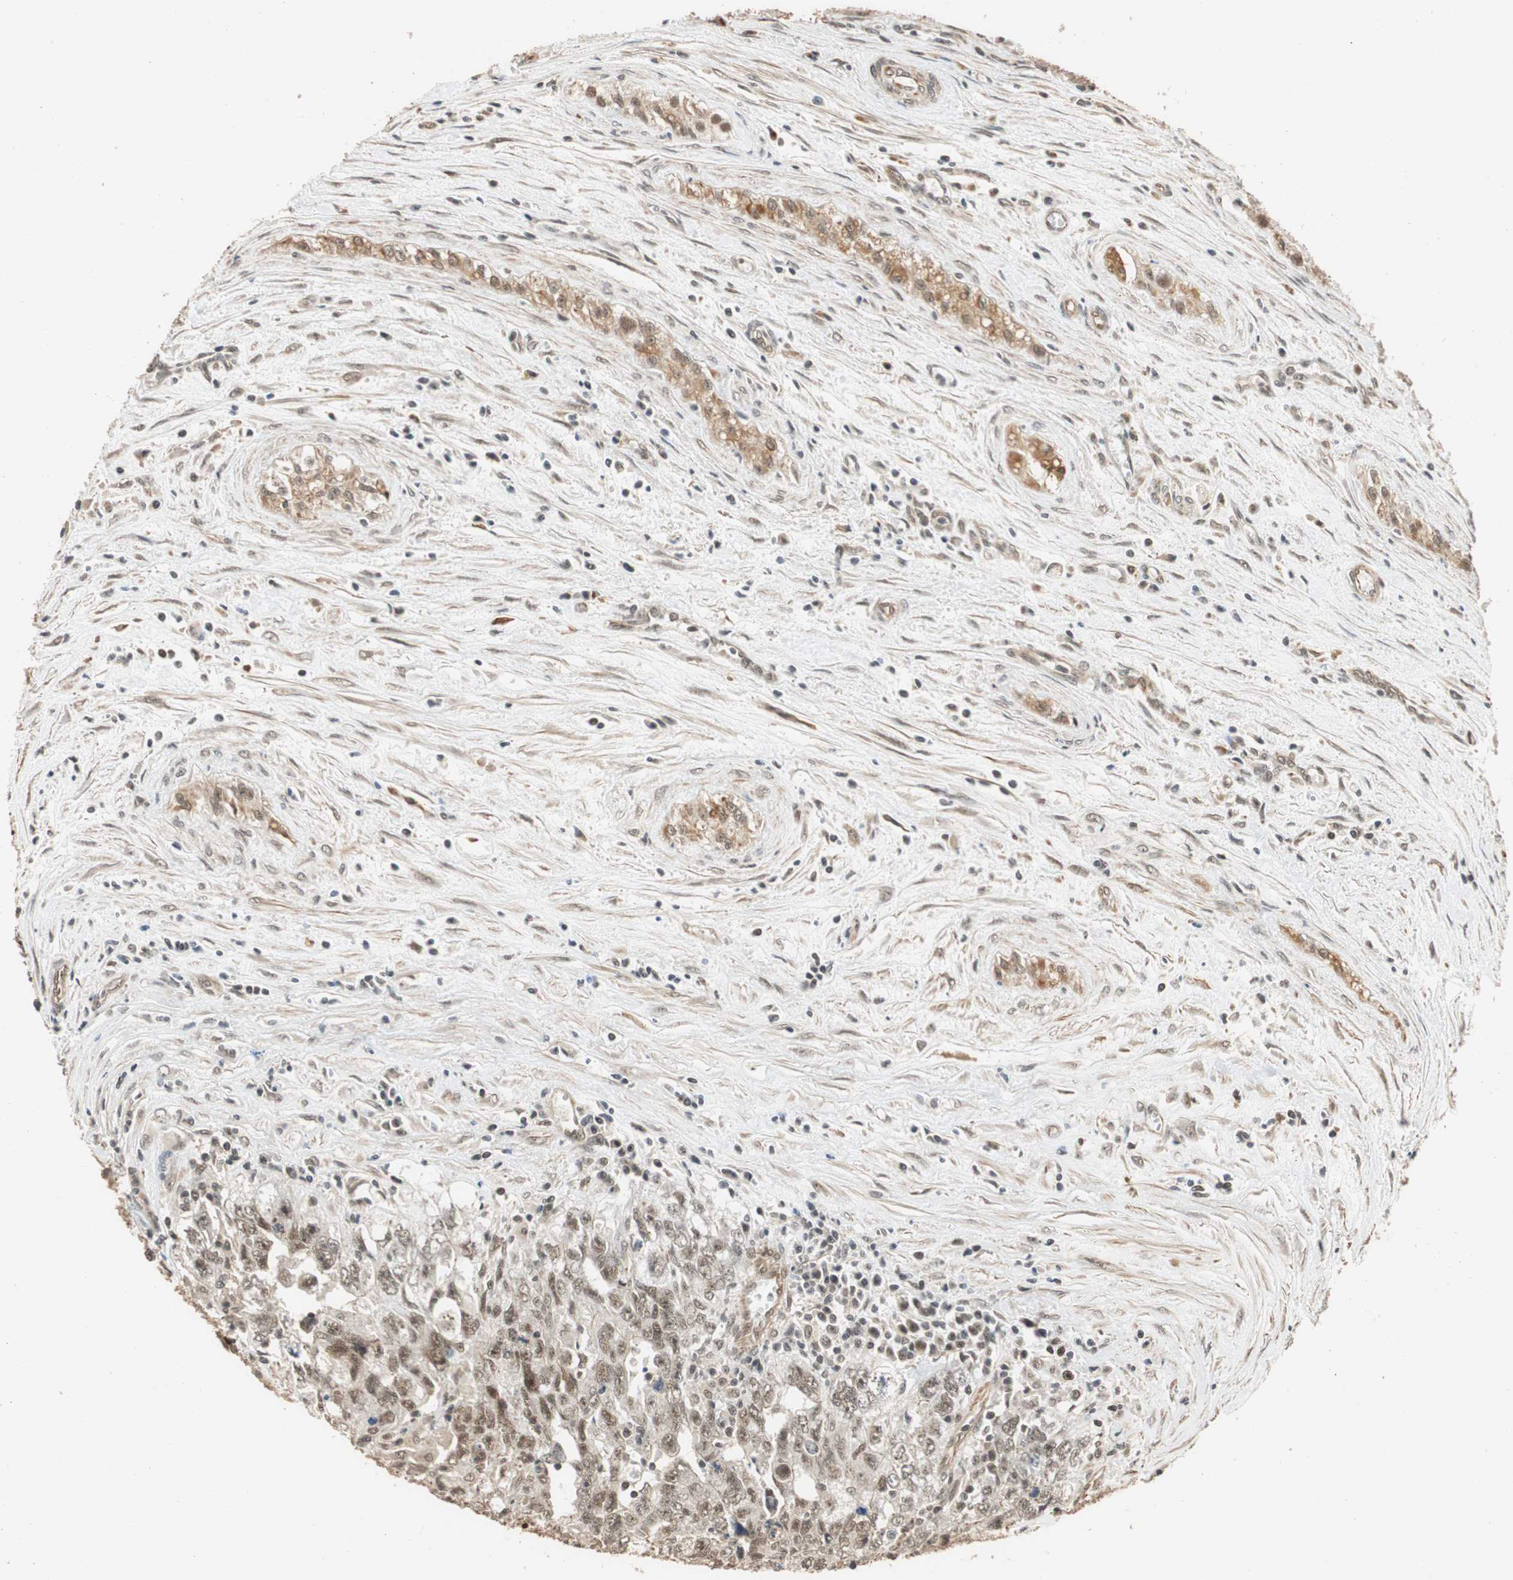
{"staining": {"intensity": "moderate", "quantity": ">75%", "location": "nuclear"}, "tissue": "testis cancer", "cell_type": "Tumor cells", "image_type": "cancer", "snomed": [{"axis": "morphology", "description": "Carcinoma, Embryonal, NOS"}, {"axis": "topography", "description": "Testis"}], "caption": "This is a histology image of IHC staining of testis cancer, which shows moderate staining in the nuclear of tumor cells.", "gene": "CDC5L", "patient": {"sex": "male", "age": 28}}